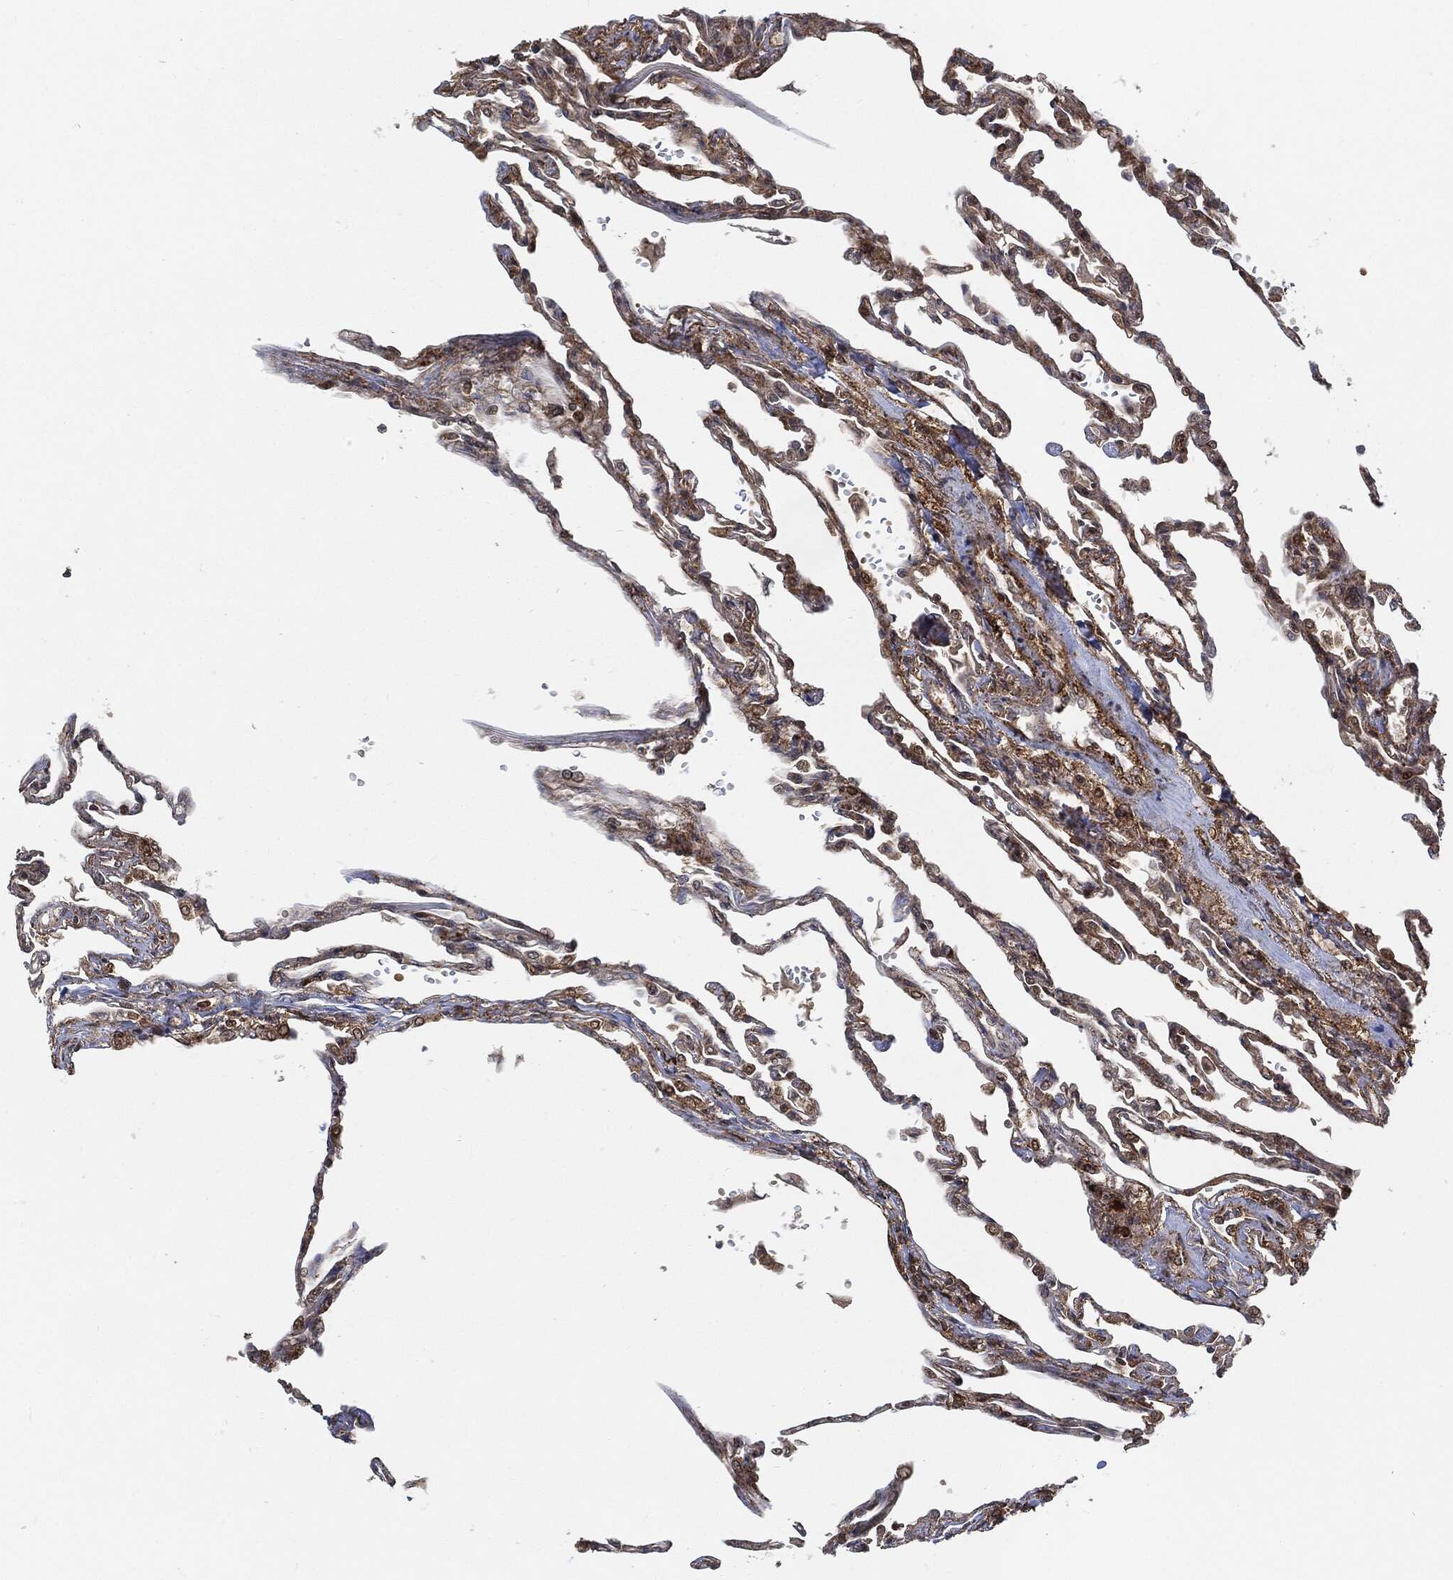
{"staining": {"intensity": "weak", "quantity": "25%-75%", "location": "cytoplasmic/membranous,nuclear"}, "tissue": "lung", "cell_type": "Alveolar cells", "image_type": "normal", "snomed": [{"axis": "morphology", "description": "Normal tissue, NOS"}, {"axis": "topography", "description": "Lung"}], "caption": "Immunohistochemical staining of benign lung reveals low levels of weak cytoplasmic/membranous,nuclear positivity in about 25%-75% of alveolar cells.", "gene": "CUTA", "patient": {"sex": "male", "age": 78}}